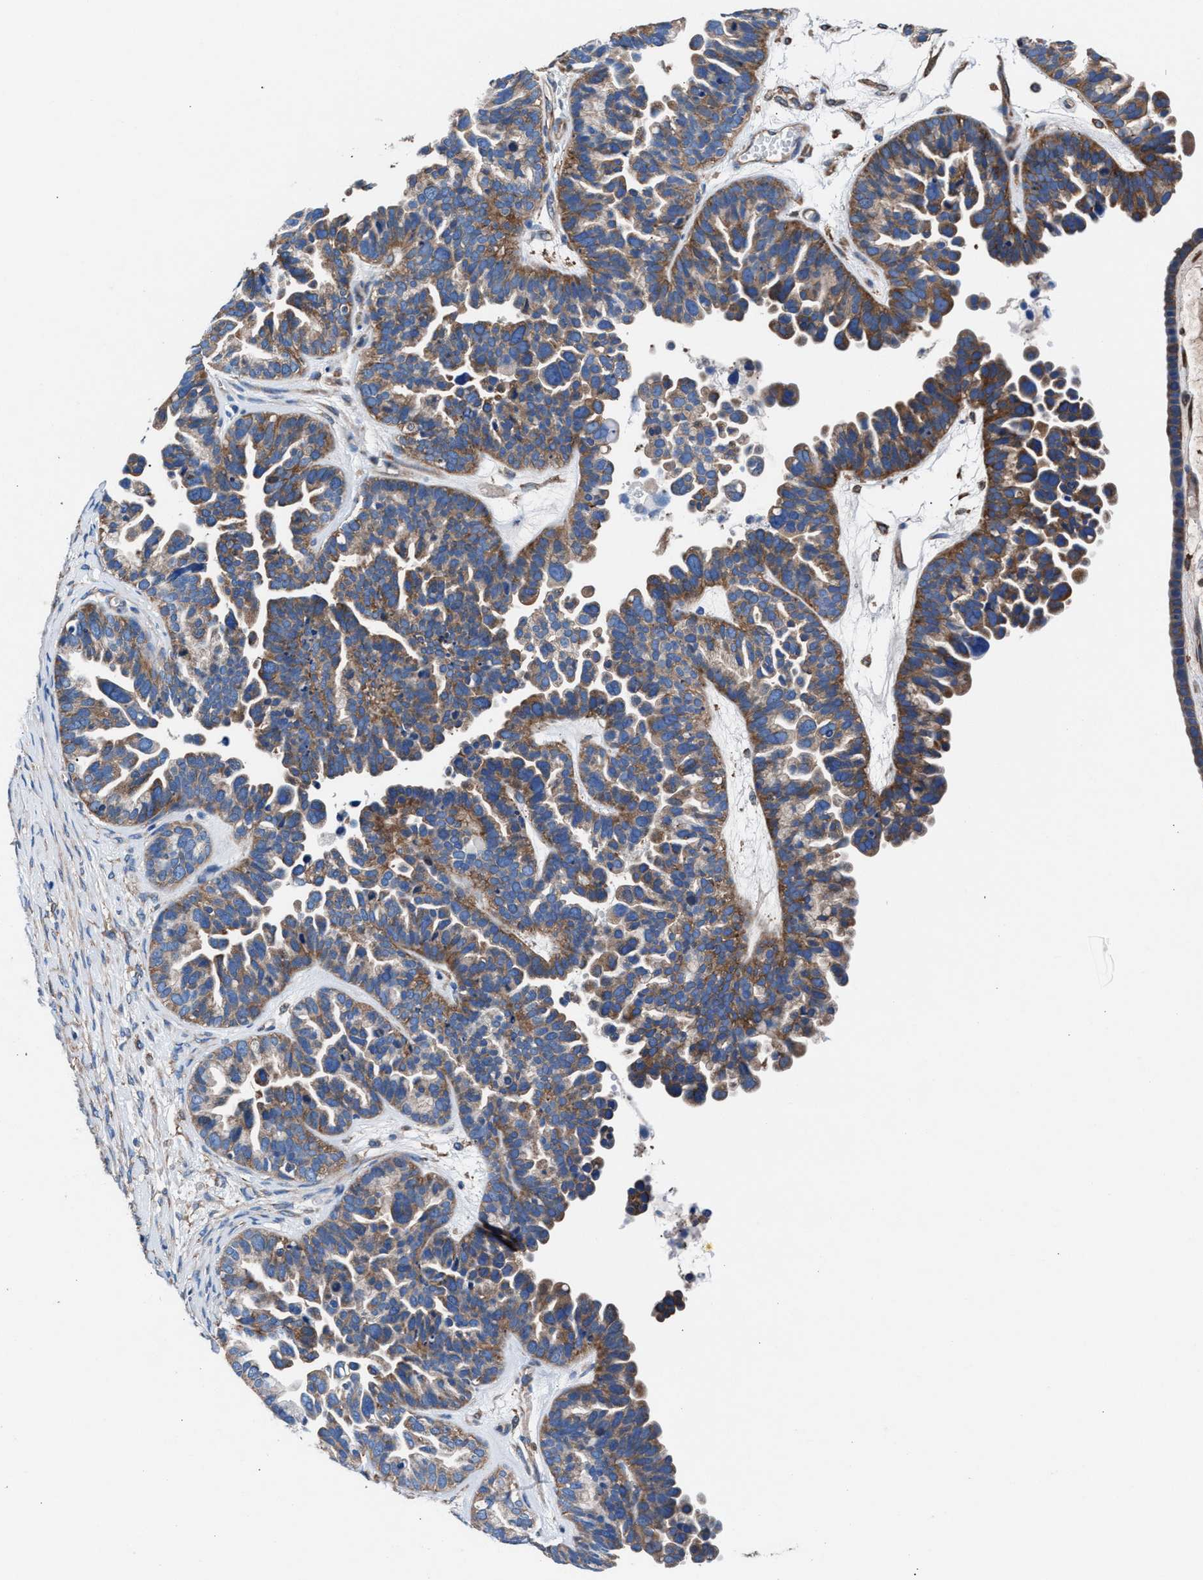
{"staining": {"intensity": "moderate", "quantity": ">75%", "location": "cytoplasmic/membranous"}, "tissue": "ovarian cancer", "cell_type": "Tumor cells", "image_type": "cancer", "snomed": [{"axis": "morphology", "description": "Cystadenocarcinoma, serous, NOS"}, {"axis": "topography", "description": "Ovary"}], "caption": "This image displays IHC staining of serous cystadenocarcinoma (ovarian), with medium moderate cytoplasmic/membranous staining in approximately >75% of tumor cells.", "gene": "SH3GL1", "patient": {"sex": "female", "age": 56}}